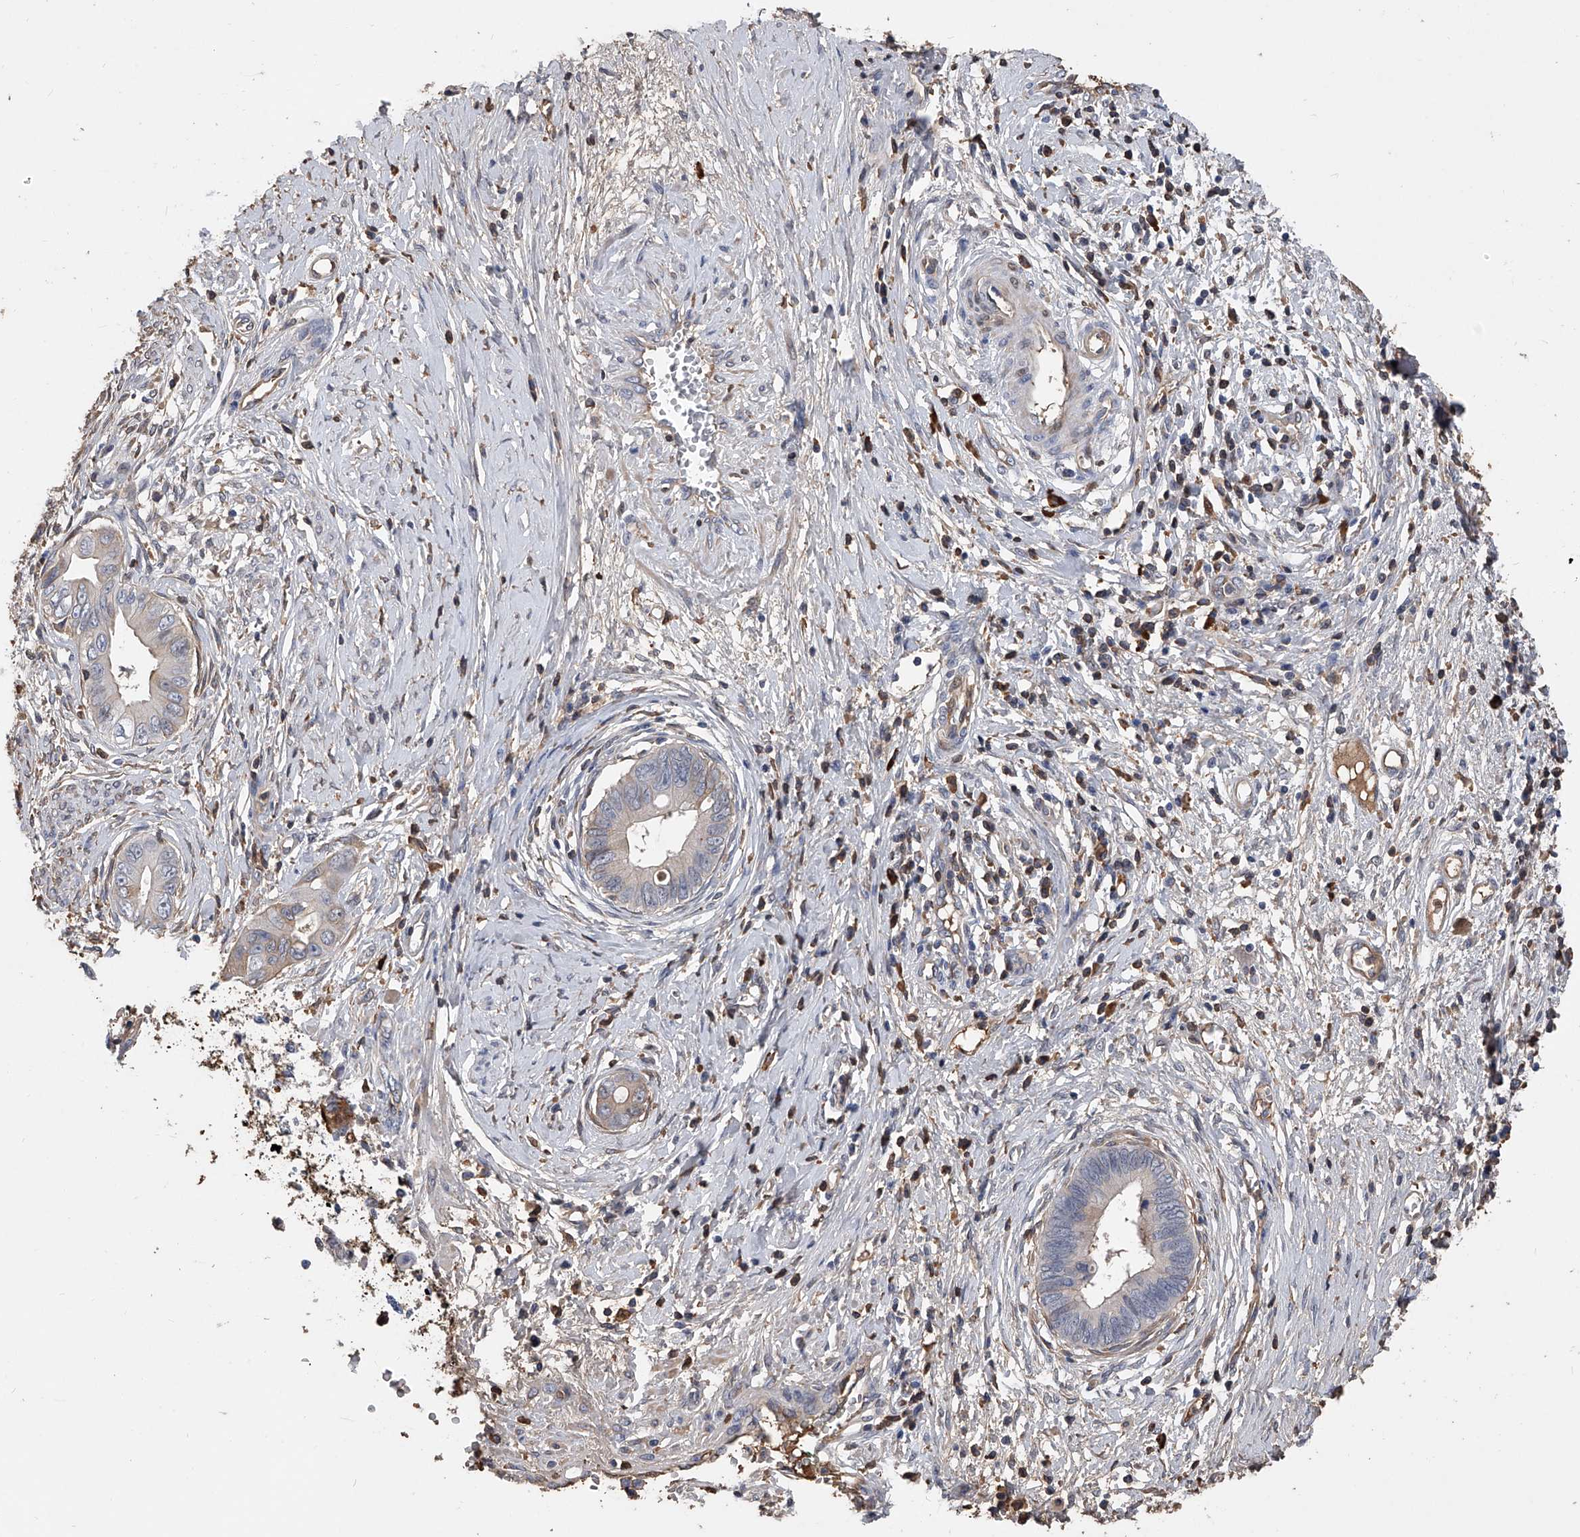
{"staining": {"intensity": "weak", "quantity": "<25%", "location": "cytoplasmic/membranous"}, "tissue": "cervical cancer", "cell_type": "Tumor cells", "image_type": "cancer", "snomed": [{"axis": "morphology", "description": "Adenocarcinoma, NOS"}, {"axis": "topography", "description": "Cervix"}], "caption": "The IHC micrograph has no significant expression in tumor cells of cervical cancer (adenocarcinoma) tissue.", "gene": "ZNF25", "patient": {"sex": "female", "age": 44}}